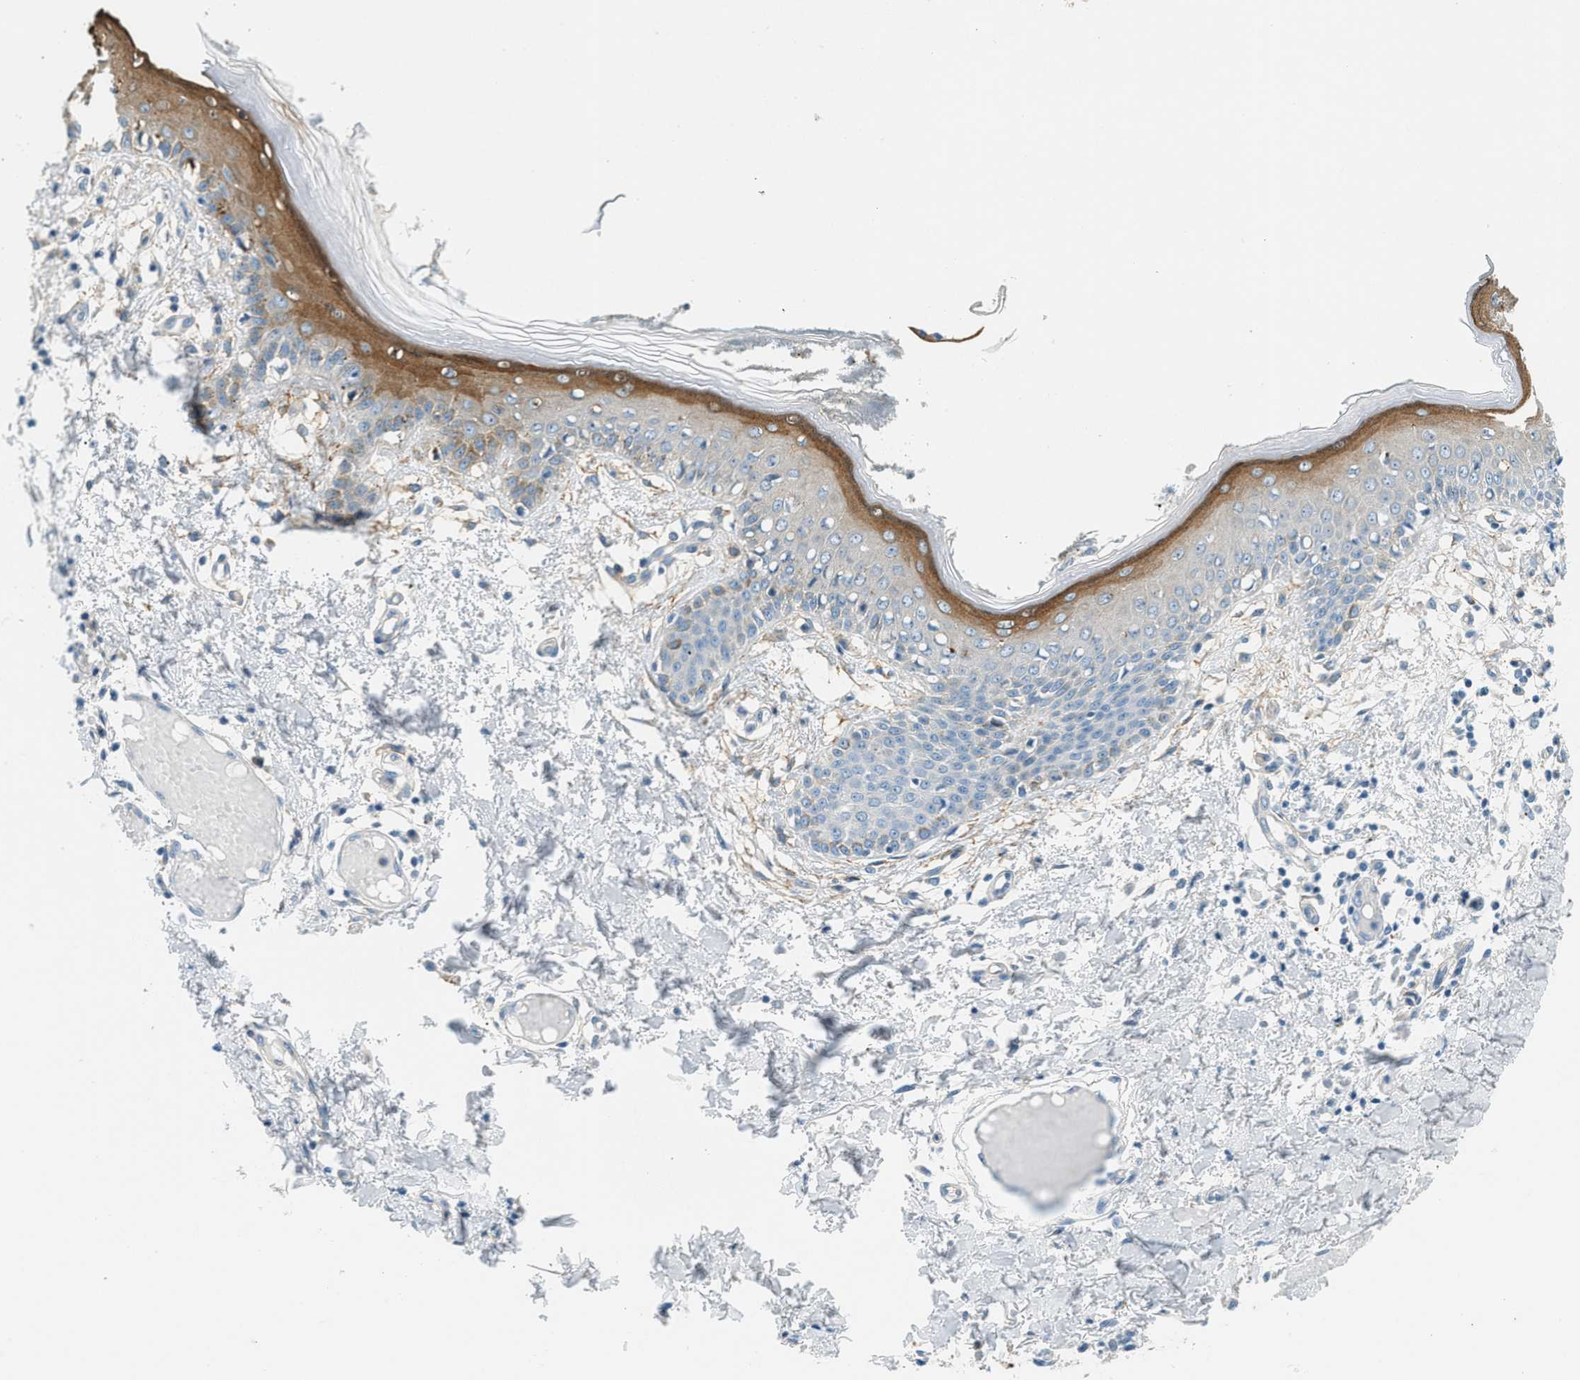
{"staining": {"intensity": "weak", "quantity": "25%-75%", "location": "cytoplasmic/membranous"}, "tissue": "skin", "cell_type": "Fibroblasts", "image_type": "normal", "snomed": [{"axis": "morphology", "description": "Normal tissue, NOS"}, {"axis": "topography", "description": "Skin"}], "caption": "Brown immunohistochemical staining in benign human skin reveals weak cytoplasmic/membranous staining in approximately 25%-75% of fibroblasts.", "gene": "ZNF367", "patient": {"sex": "male", "age": 53}}